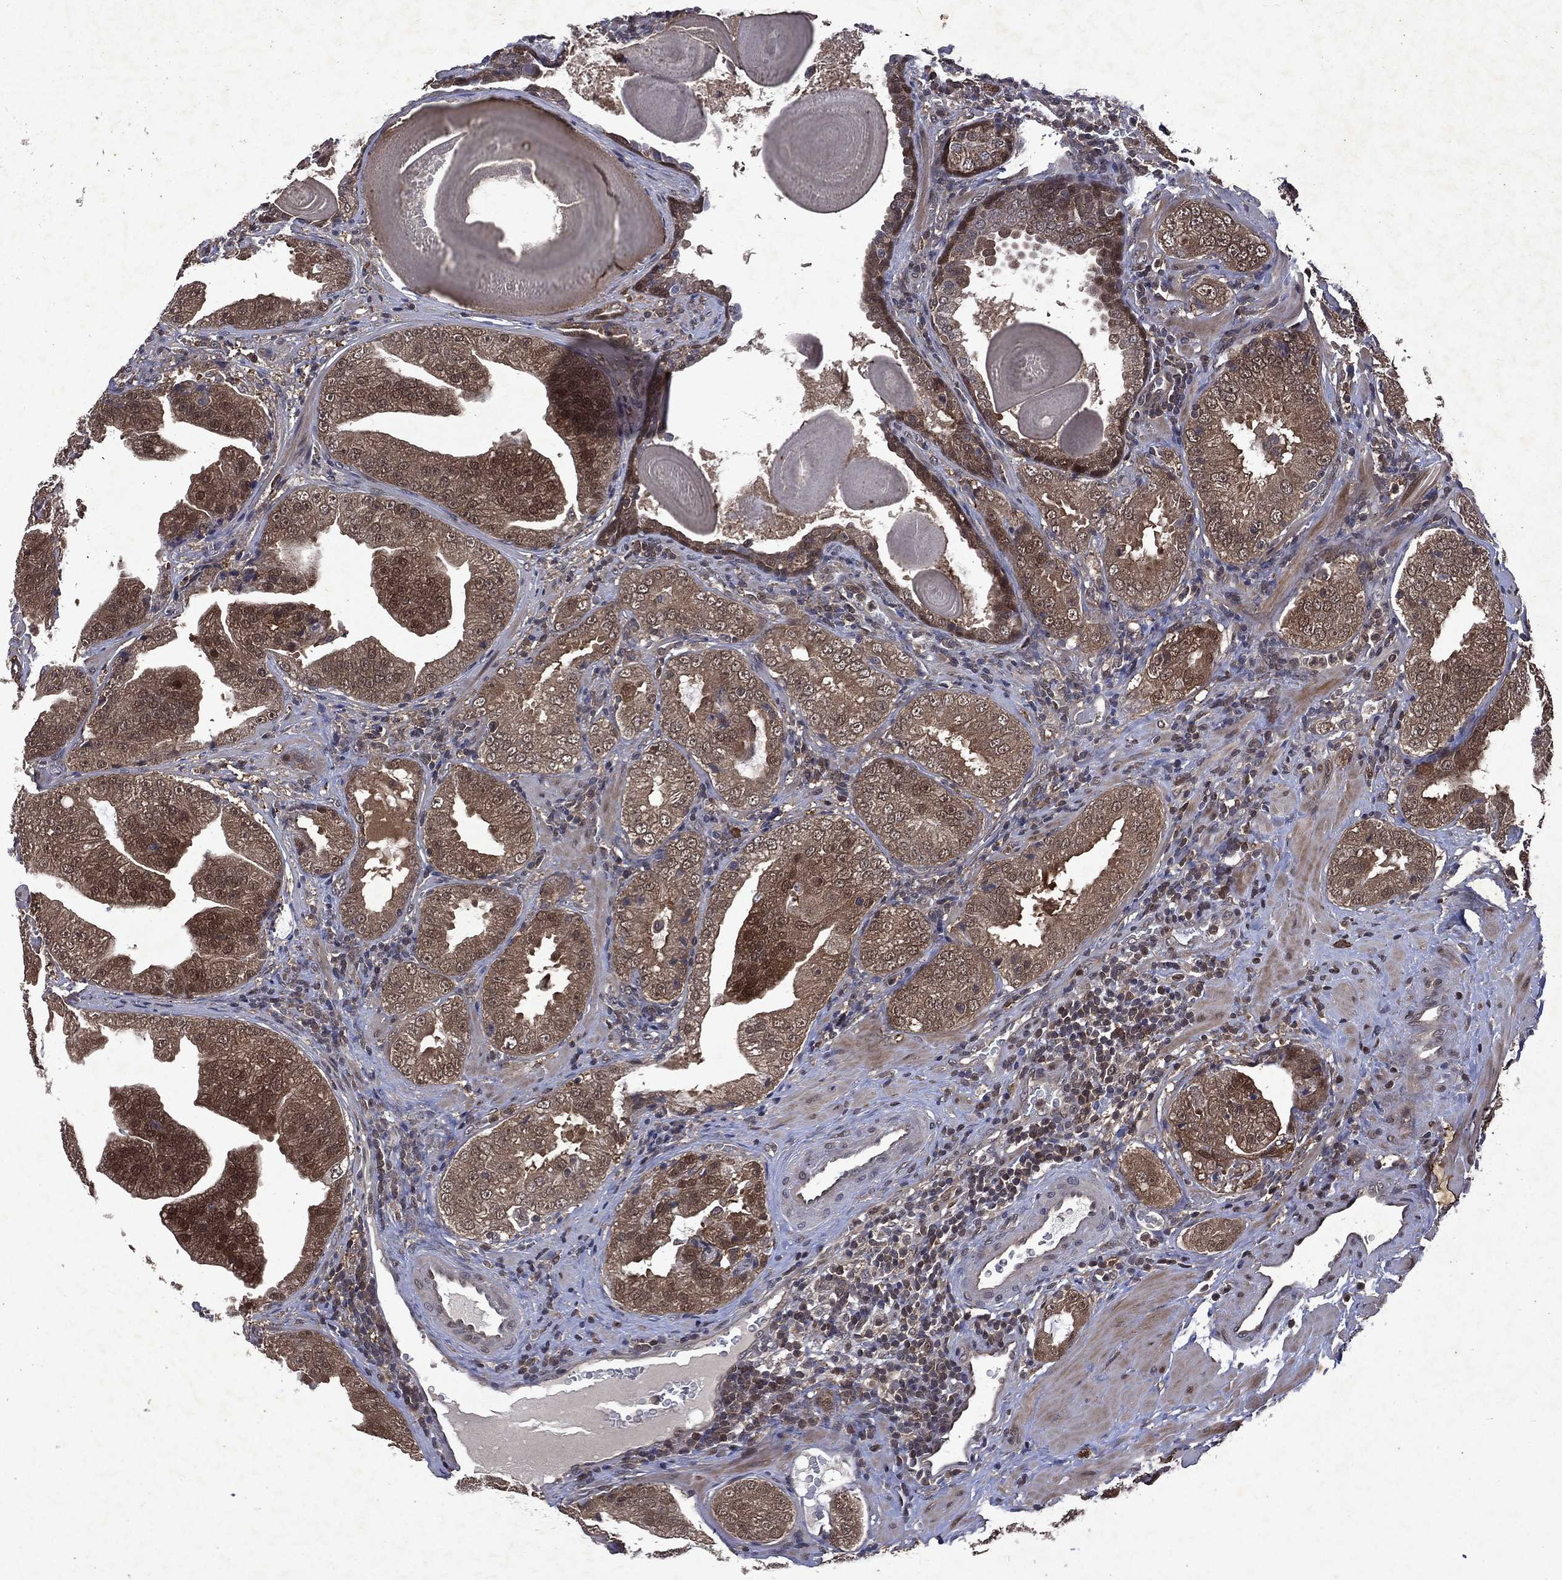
{"staining": {"intensity": "moderate", "quantity": "25%-75%", "location": "cytoplasmic/membranous"}, "tissue": "prostate cancer", "cell_type": "Tumor cells", "image_type": "cancer", "snomed": [{"axis": "morphology", "description": "Adenocarcinoma, Low grade"}, {"axis": "topography", "description": "Prostate"}], "caption": "An immunohistochemistry photomicrograph of neoplastic tissue is shown. Protein staining in brown labels moderate cytoplasmic/membranous positivity in adenocarcinoma (low-grade) (prostate) within tumor cells. (DAB (3,3'-diaminobenzidine) = brown stain, brightfield microscopy at high magnification).", "gene": "MTAP", "patient": {"sex": "male", "age": 62}}